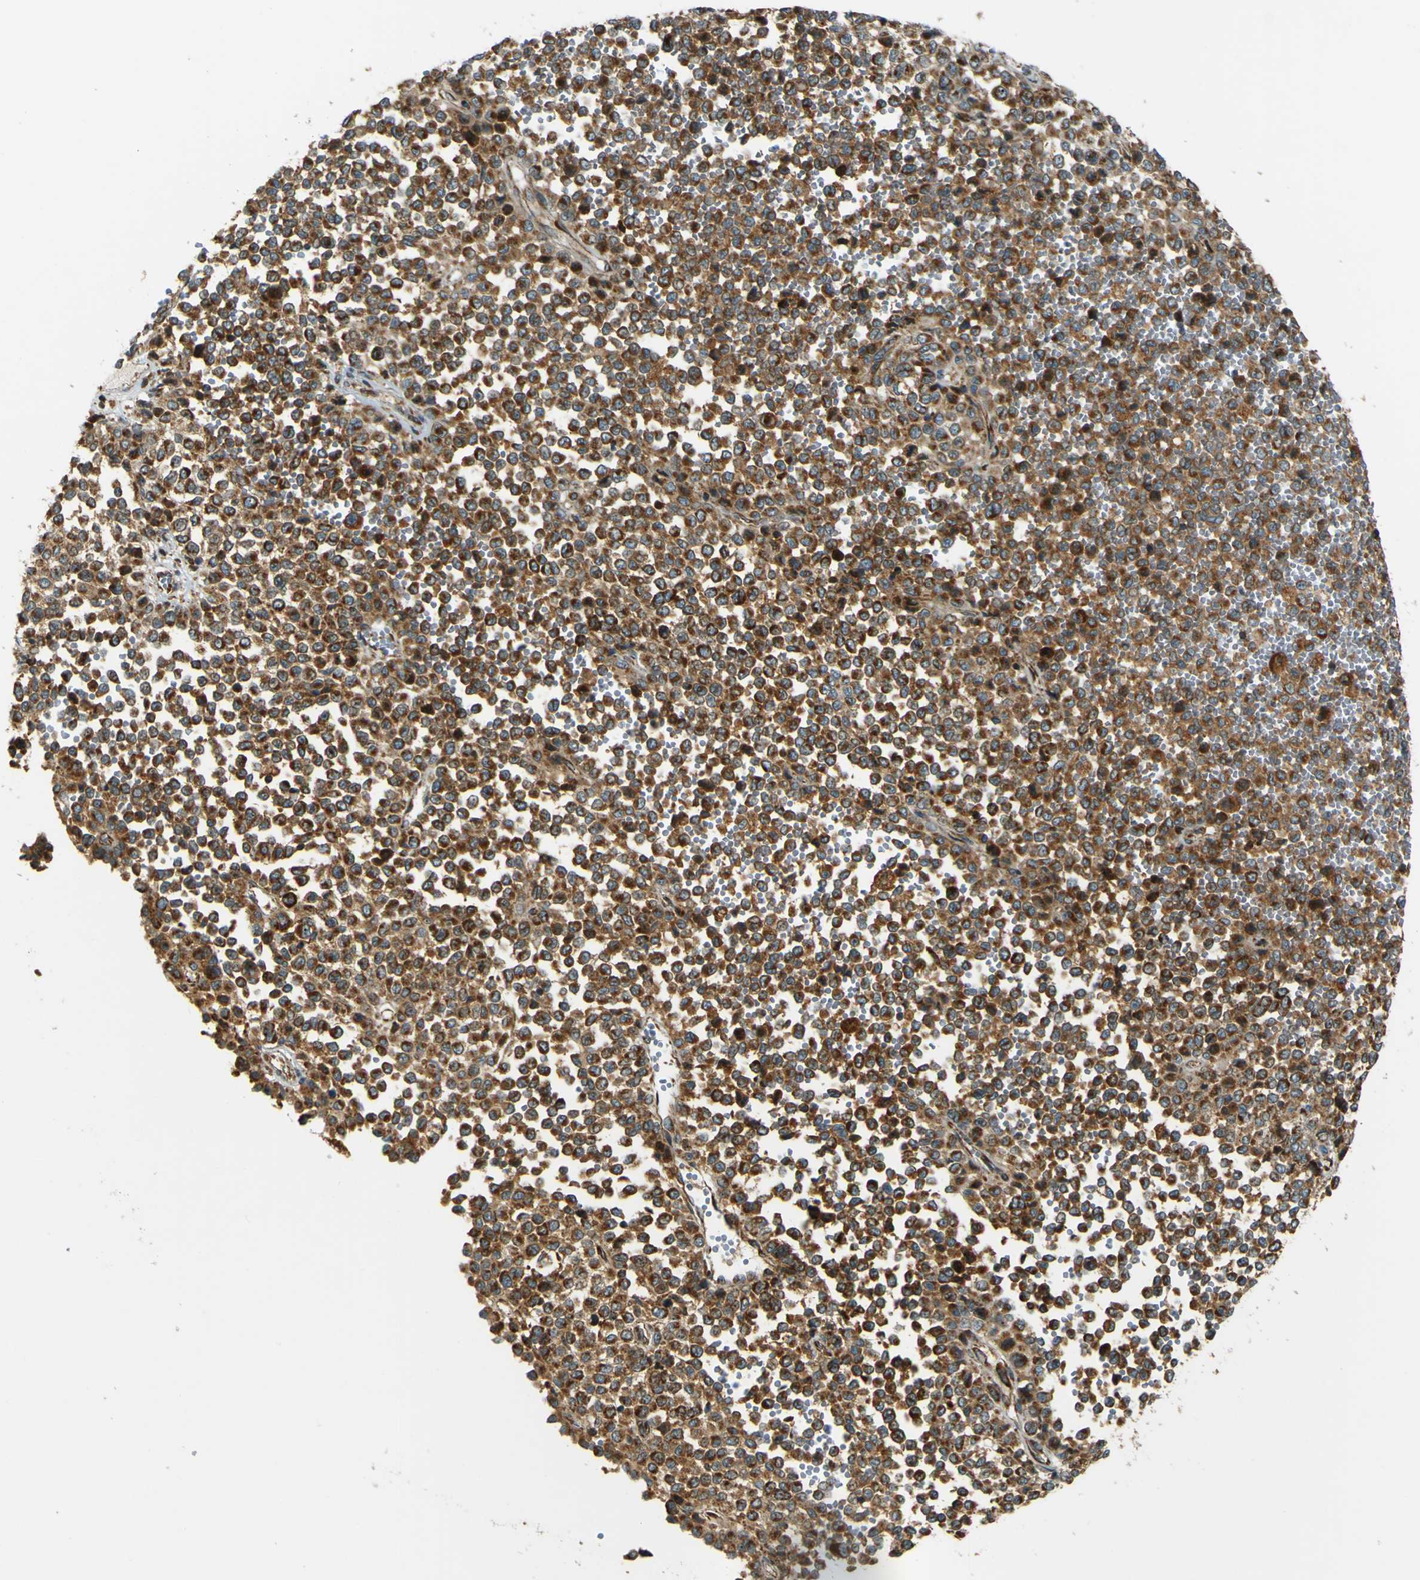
{"staining": {"intensity": "strong", "quantity": ">75%", "location": "cytoplasmic/membranous"}, "tissue": "melanoma", "cell_type": "Tumor cells", "image_type": "cancer", "snomed": [{"axis": "morphology", "description": "Malignant melanoma, Metastatic site"}, {"axis": "topography", "description": "Pancreas"}], "caption": "Immunohistochemical staining of human melanoma exhibits high levels of strong cytoplasmic/membranous positivity in about >75% of tumor cells.", "gene": "DNAJC5", "patient": {"sex": "female", "age": 30}}